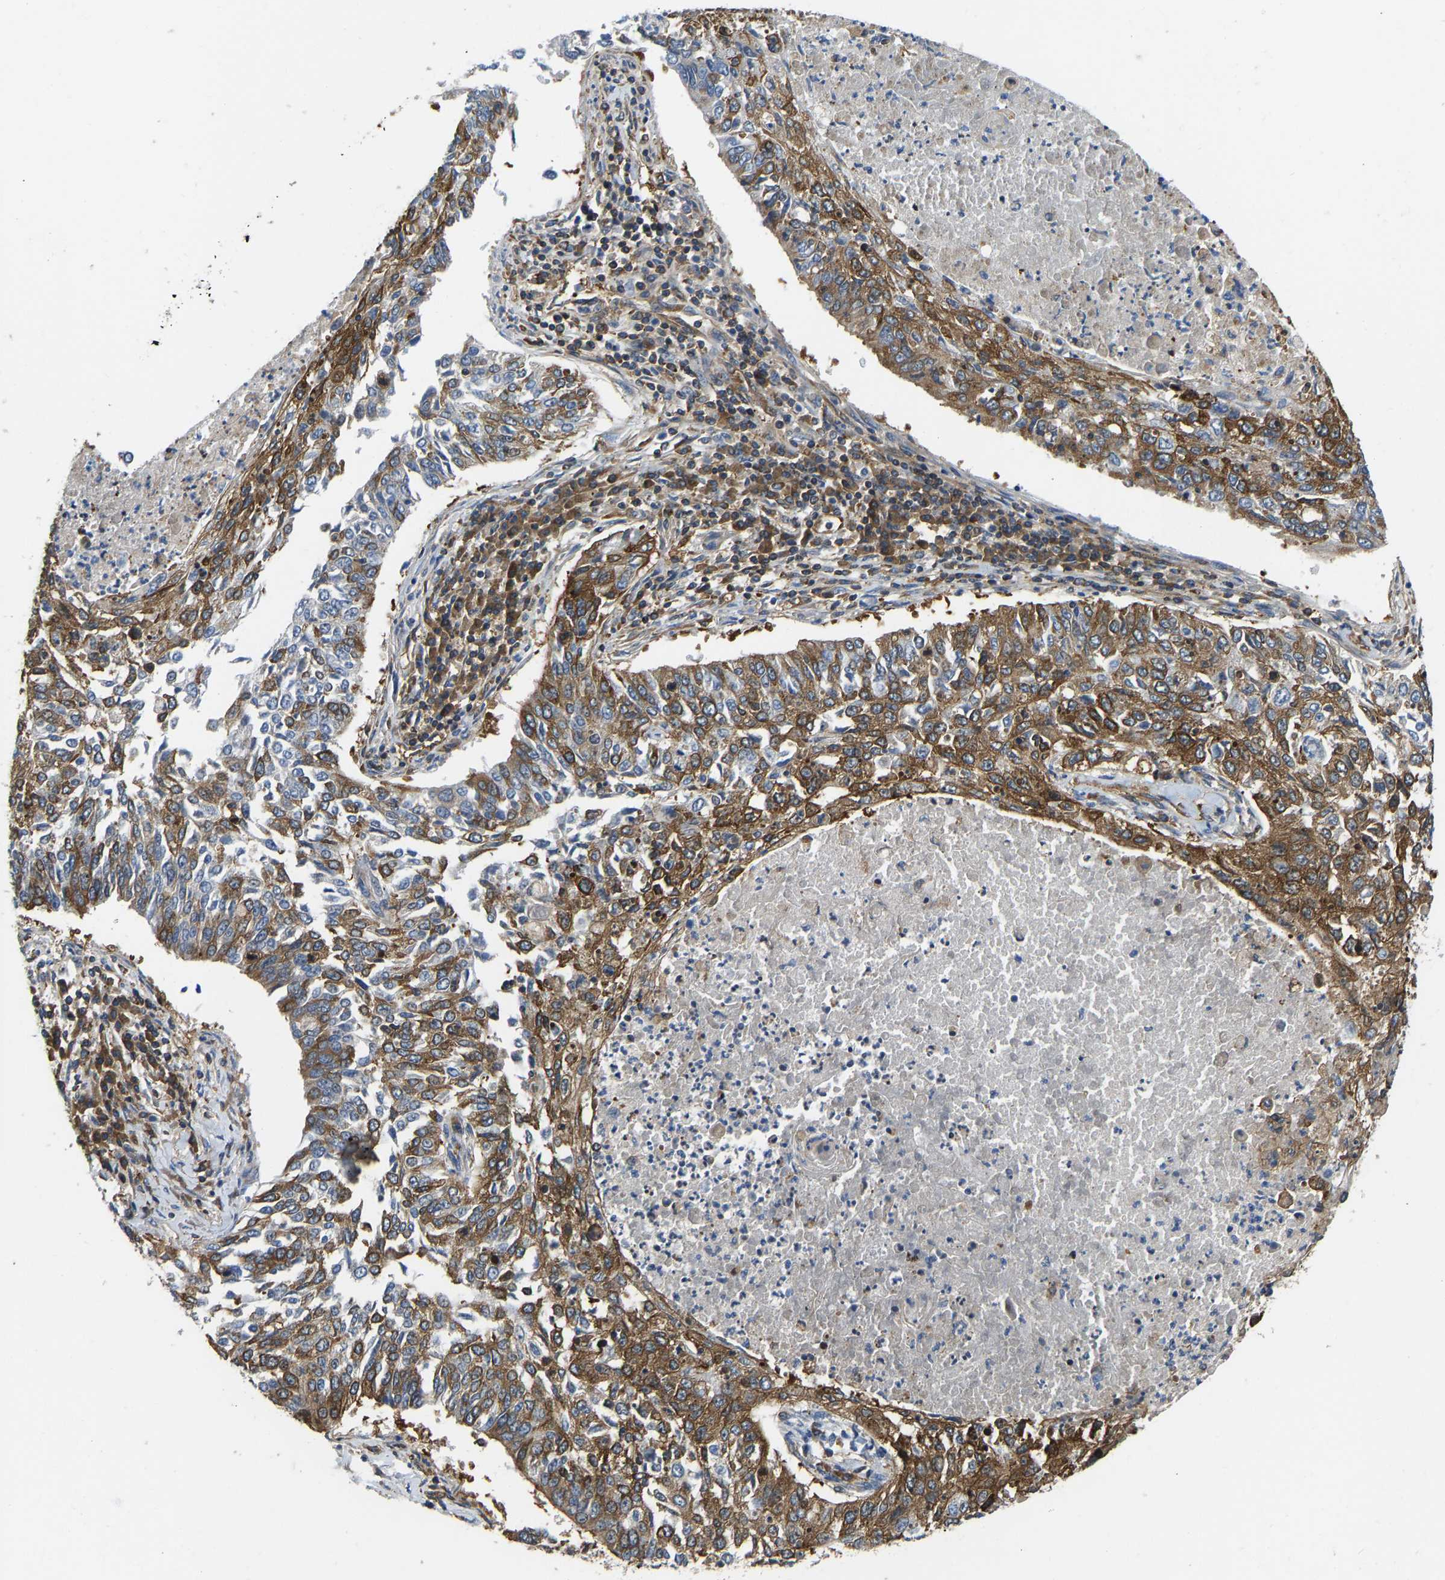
{"staining": {"intensity": "moderate", "quantity": "25%-75%", "location": "cytoplasmic/membranous"}, "tissue": "lung cancer", "cell_type": "Tumor cells", "image_type": "cancer", "snomed": [{"axis": "morphology", "description": "Normal tissue, NOS"}, {"axis": "morphology", "description": "Squamous cell carcinoma, NOS"}, {"axis": "topography", "description": "Cartilage tissue"}, {"axis": "topography", "description": "Bronchus"}, {"axis": "topography", "description": "Lung"}], "caption": "Brown immunohistochemical staining in squamous cell carcinoma (lung) exhibits moderate cytoplasmic/membranous positivity in about 25%-75% of tumor cells. The protein is stained brown, and the nuclei are stained in blue (DAB (3,3'-diaminobenzidine) IHC with brightfield microscopy, high magnification).", "gene": "RASGRF2", "patient": {"sex": "female", "age": 49}}